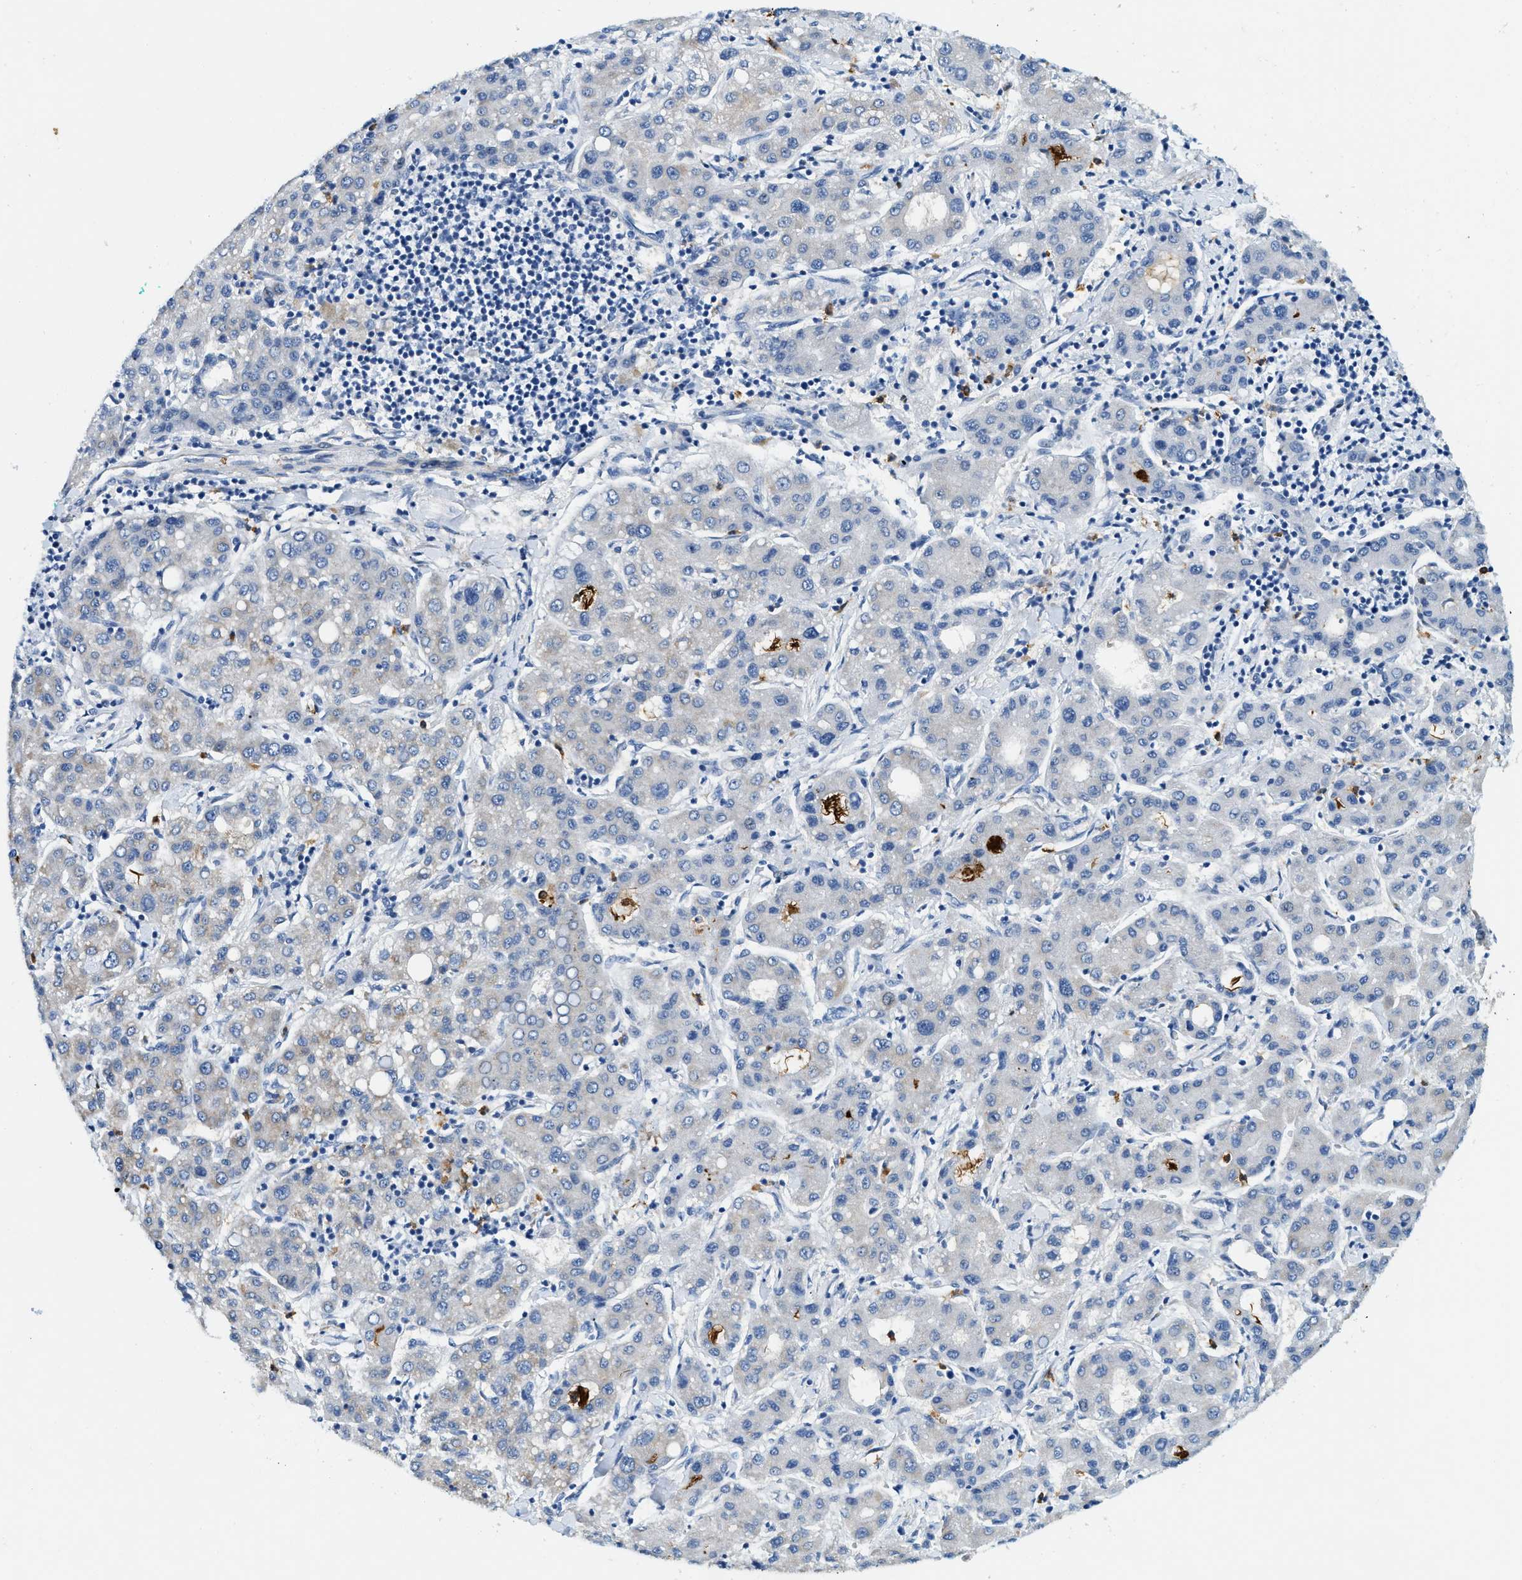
{"staining": {"intensity": "negative", "quantity": "none", "location": "none"}, "tissue": "liver cancer", "cell_type": "Tumor cells", "image_type": "cancer", "snomed": [{"axis": "morphology", "description": "Carcinoma, Hepatocellular, NOS"}, {"axis": "topography", "description": "Liver"}], "caption": "Tumor cells are negative for brown protein staining in hepatocellular carcinoma (liver). The staining is performed using DAB (3,3'-diaminobenzidine) brown chromogen with nuclei counter-stained in using hematoxylin.", "gene": "ZDHHC13", "patient": {"sex": "male", "age": 65}}